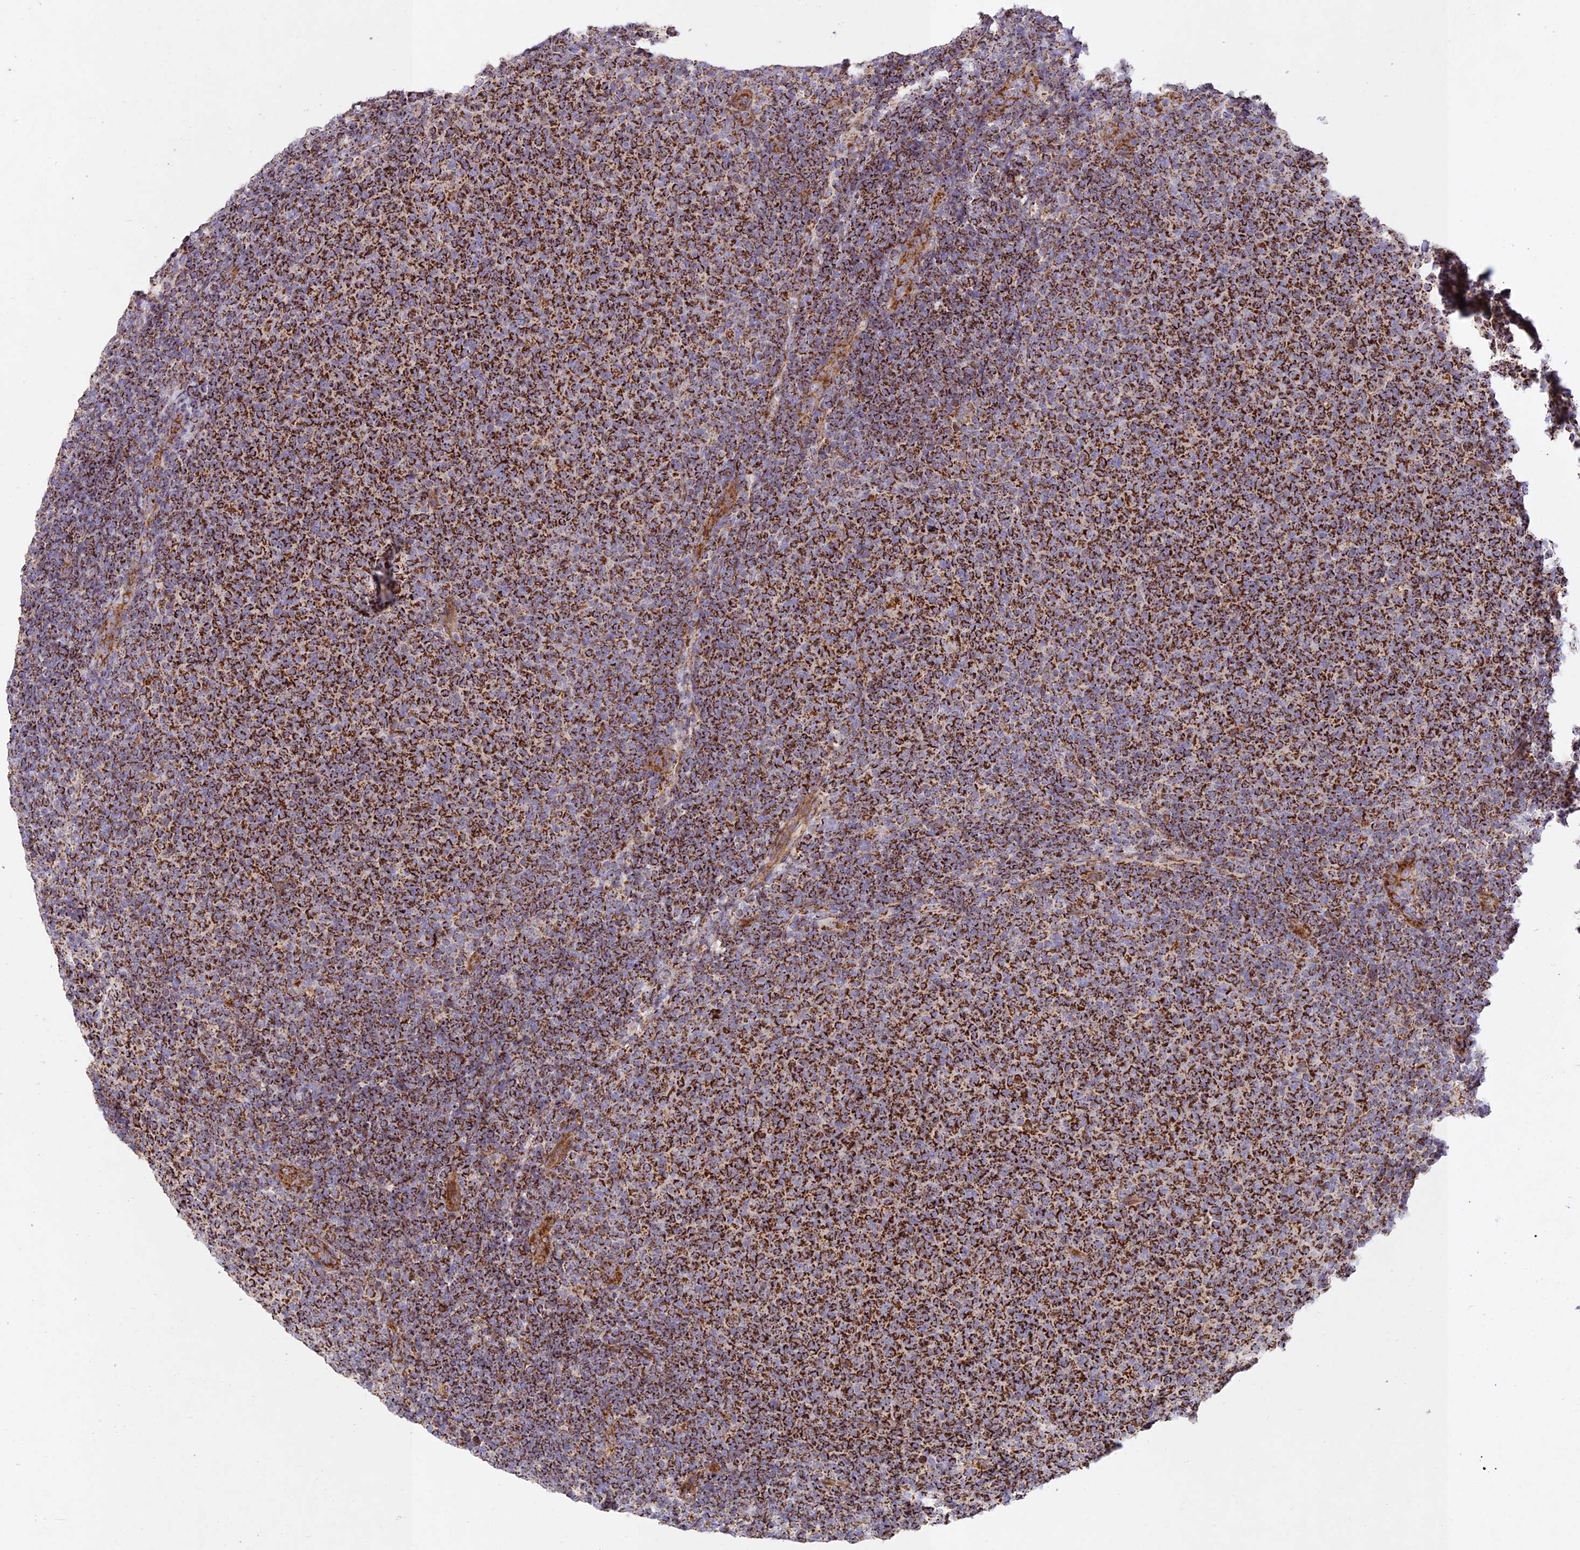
{"staining": {"intensity": "strong", "quantity": ">75%", "location": "cytoplasmic/membranous"}, "tissue": "lymphoma", "cell_type": "Tumor cells", "image_type": "cancer", "snomed": [{"axis": "morphology", "description": "Malignant lymphoma, non-Hodgkin's type, Low grade"}, {"axis": "topography", "description": "Lymph node"}], "caption": "The immunohistochemical stain shows strong cytoplasmic/membranous staining in tumor cells of lymphoma tissue. The protein of interest is shown in brown color, while the nuclei are stained blue.", "gene": "KHDC3L", "patient": {"sex": "male", "age": 66}}